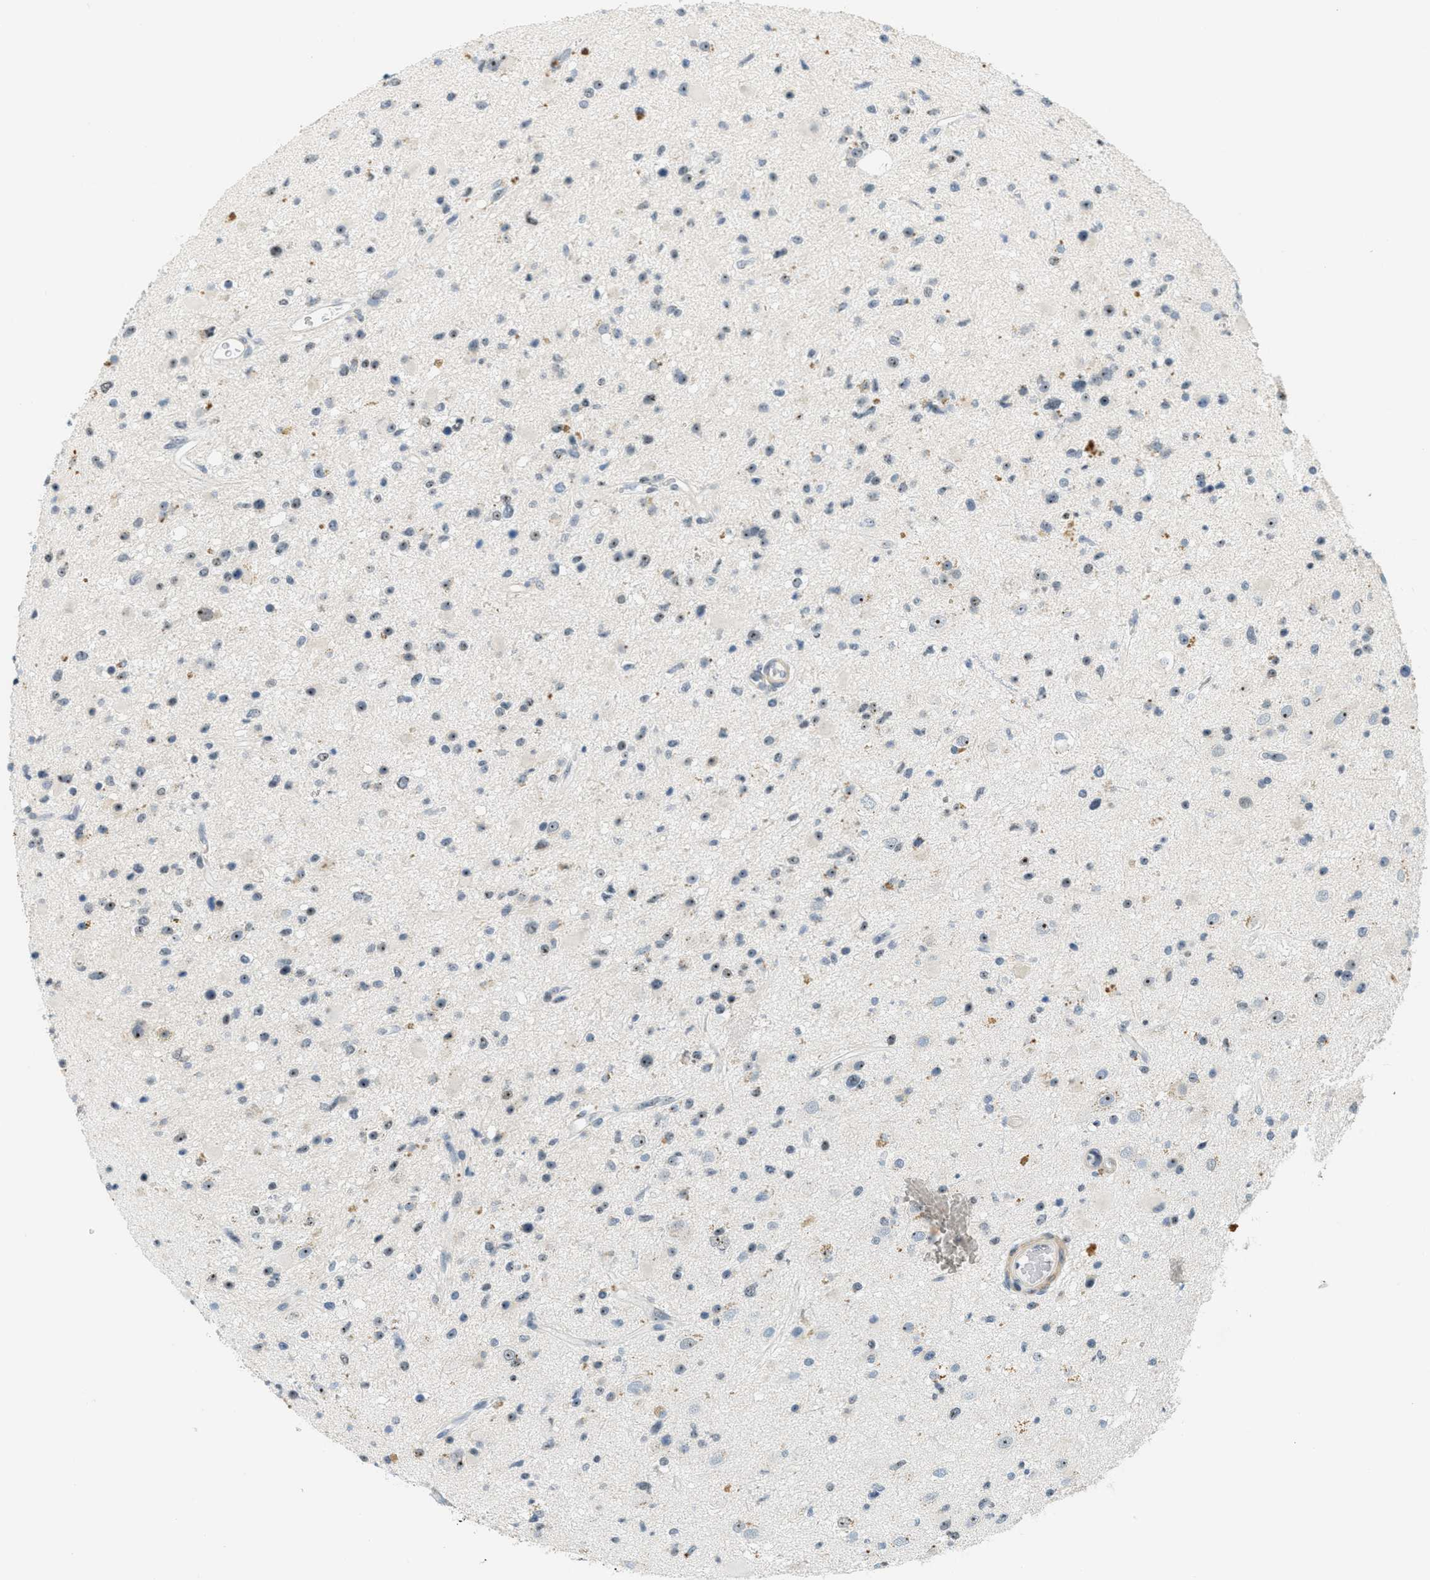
{"staining": {"intensity": "weak", "quantity": "<25%", "location": "nuclear"}, "tissue": "glioma", "cell_type": "Tumor cells", "image_type": "cancer", "snomed": [{"axis": "morphology", "description": "Glioma, malignant, High grade"}, {"axis": "topography", "description": "Brain"}], "caption": "Immunohistochemistry (IHC) image of neoplastic tissue: glioma stained with DAB (3,3'-diaminobenzidine) exhibits no significant protein positivity in tumor cells.", "gene": "DDX47", "patient": {"sex": "male", "age": 33}}